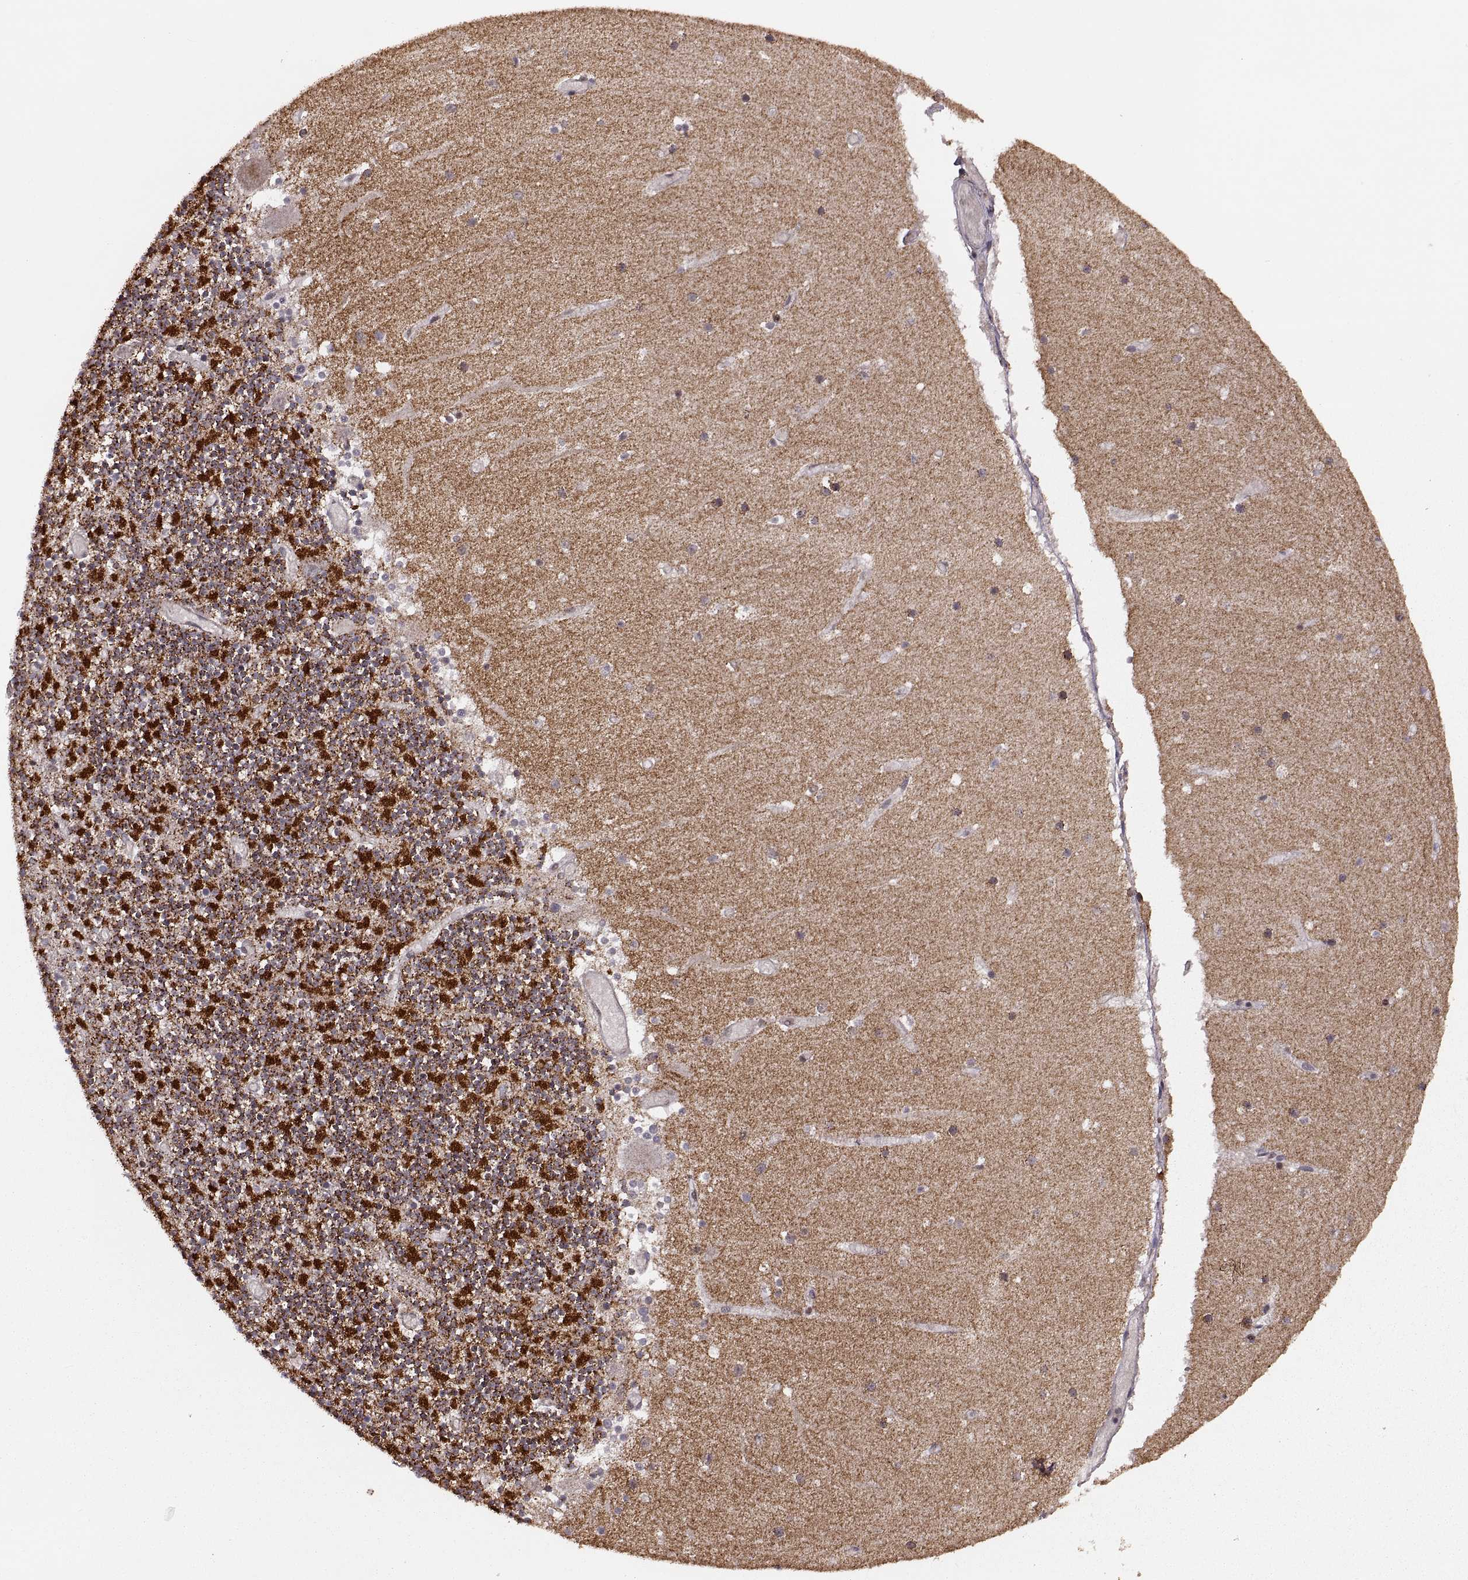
{"staining": {"intensity": "strong", "quantity": ">75%", "location": "nuclear"}, "tissue": "cerebellum", "cell_type": "Cells in granular layer", "image_type": "normal", "snomed": [{"axis": "morphology", "description": "Normal tissue, NOS"}, {"axis": "topography", "description": "Cerebellum"}], "caption": "Cerebellum stained with a brown dye shows strong nuclear positive staining in approximately >75% of cells in granular layer.", "gene": "RFT1", "patient": {"sex": "female", "age": 28}}